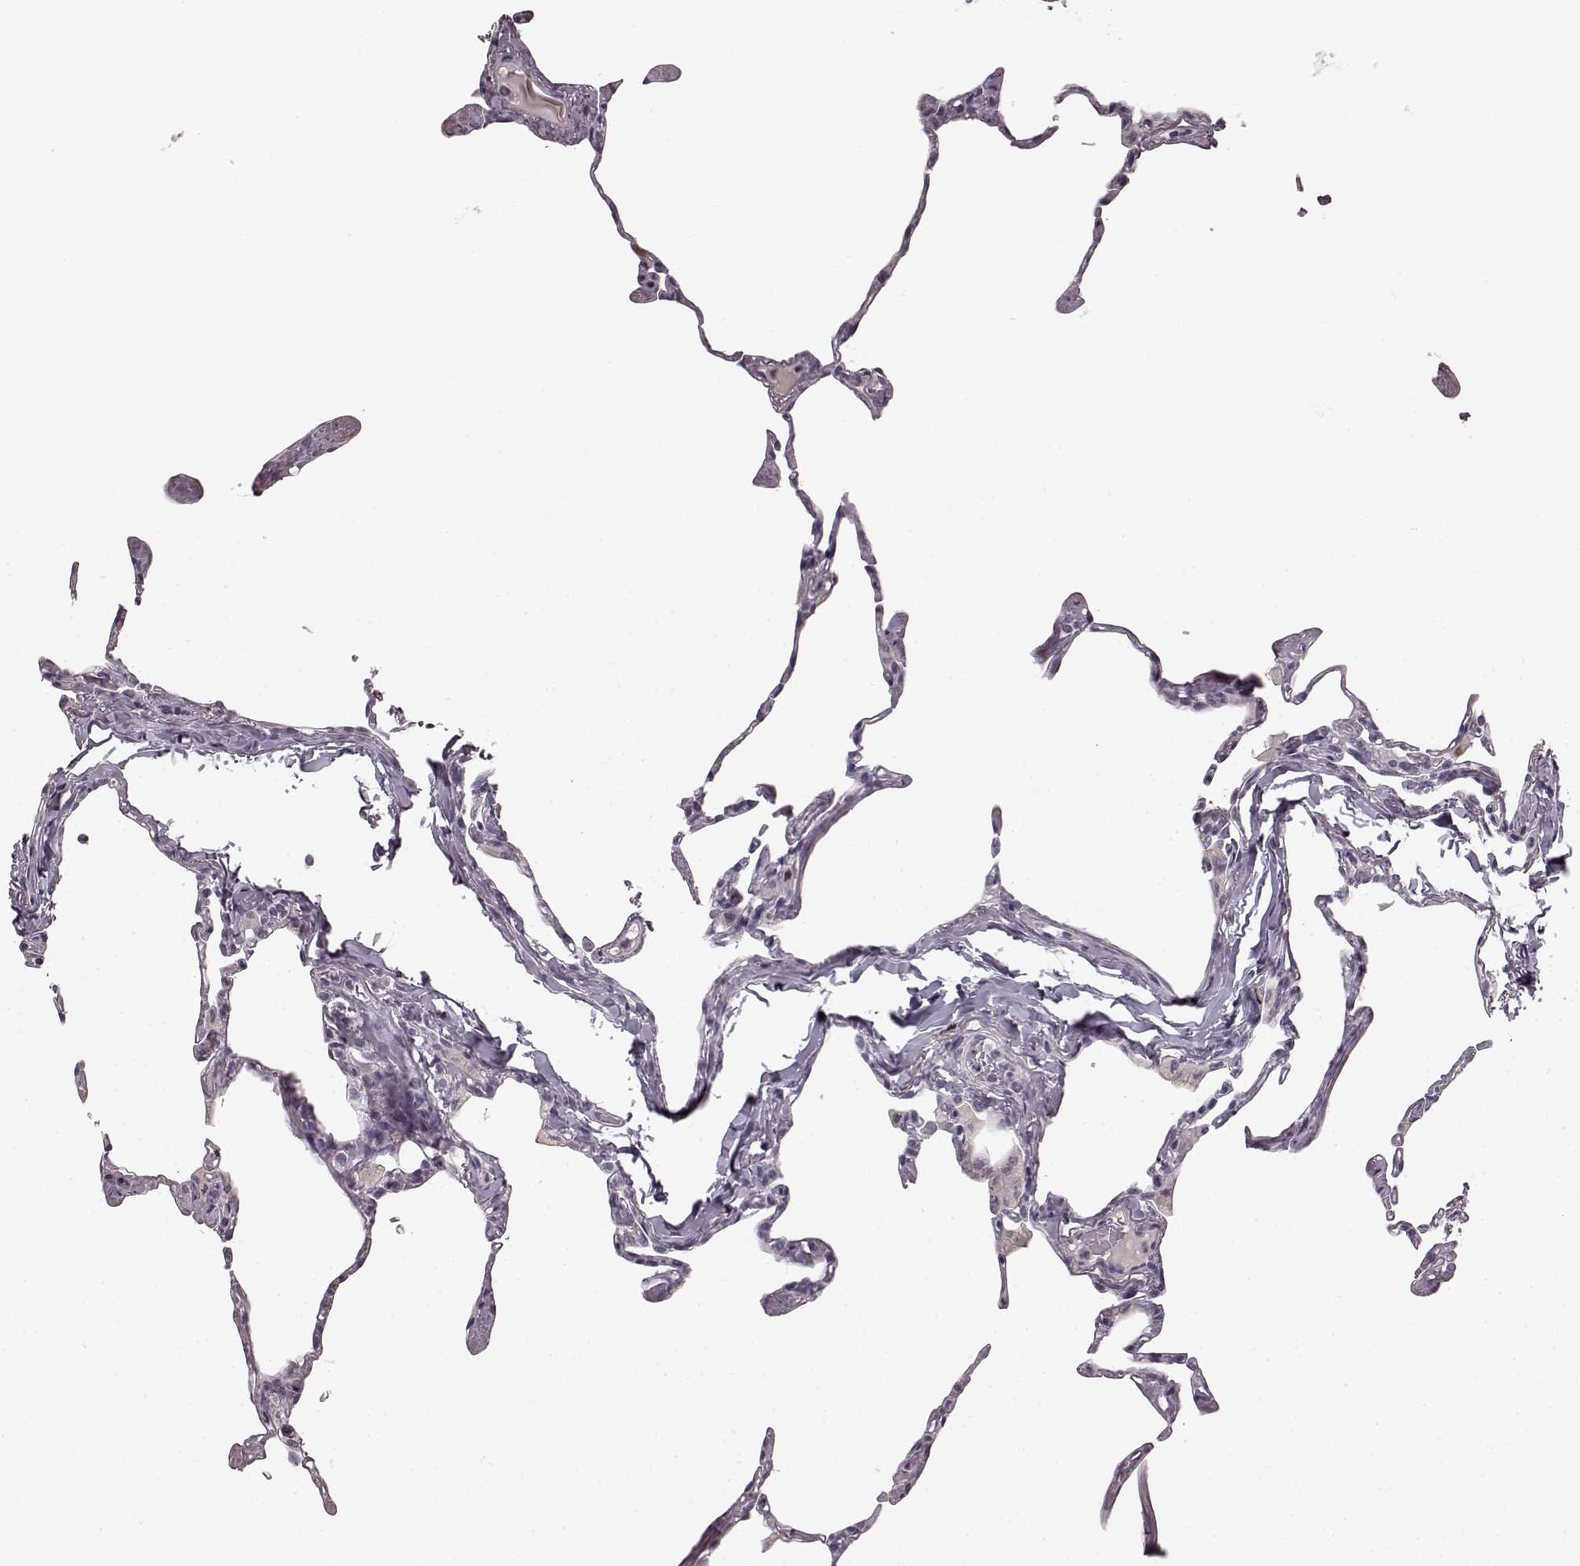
{"staining": {"intensity": "negative", "quantity": "none", "location": "none"}, "tissue": "lung", "cell_type": "Alveolar cells", "image_type": "normal", "snomed": [{"axis": "morphology", "description": "Normal tissue, NOS"}, {"axis": "topography", "description": "Lung"}], "caption": "Histopathology image shows no significant protein staining in alveolar cells of normal lung.", "gene": "CCNA2", "patient": {"sex": "male", "age": 65}}